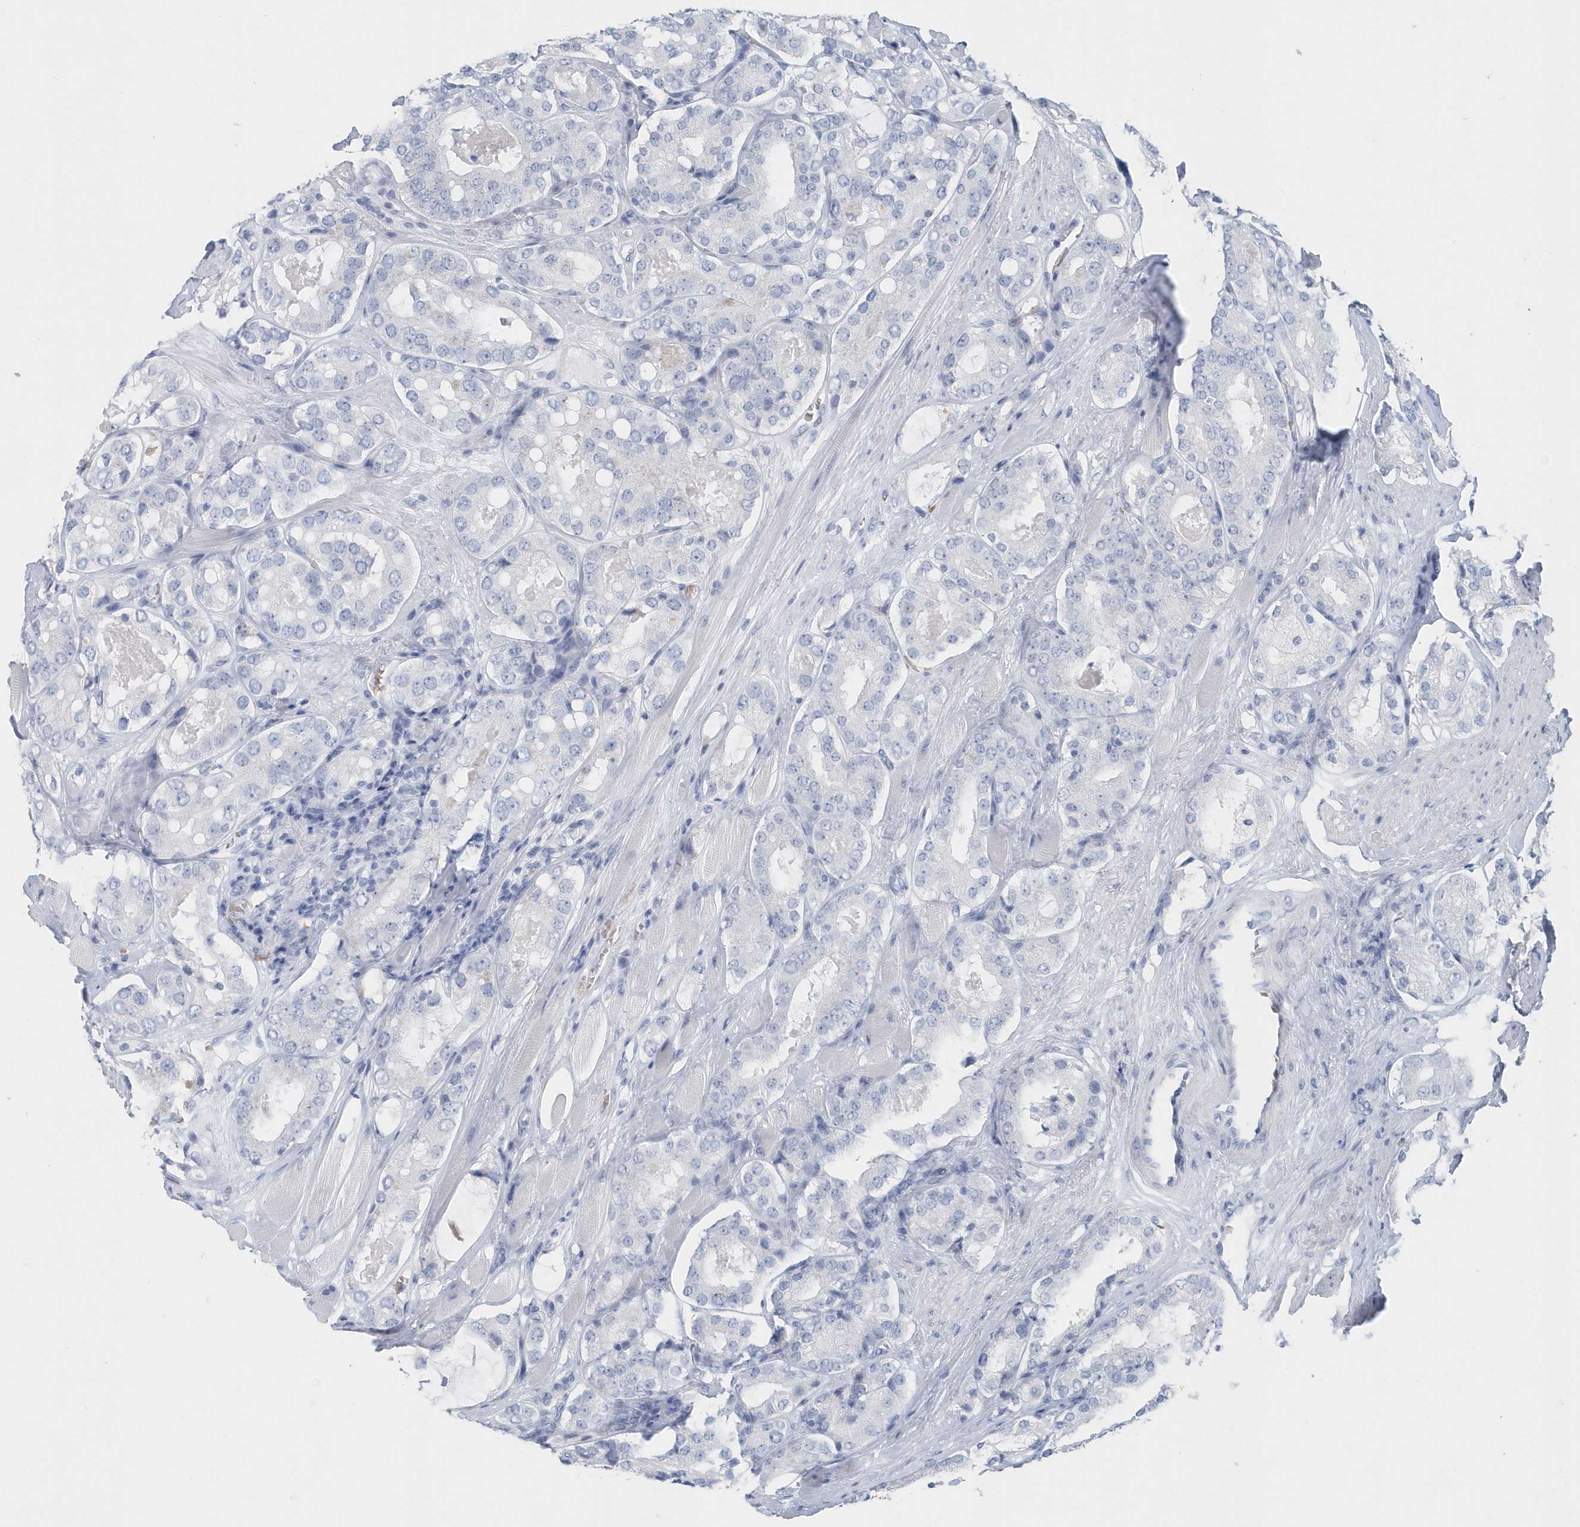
{"staining": {"intensity": "negative", "quantity": "none", "location": "none"}, "tissue": "prostate cancer", "cell_type": "Tumor cells", "image_type": "cancer", "snomed": [{"axis": "morphology", "description": "Adenocarcinoma, High grade"}, {"axis": "topography", "description": "Prostate"}], "caption": "A high-resolution image shows IHC staining of prostate cancer (adenocarcinoma (high-grade)), which reveals no significant positivity in tumor cells.", "gene": "HBA2", "patient": {"sex": "male", "age": 65}}